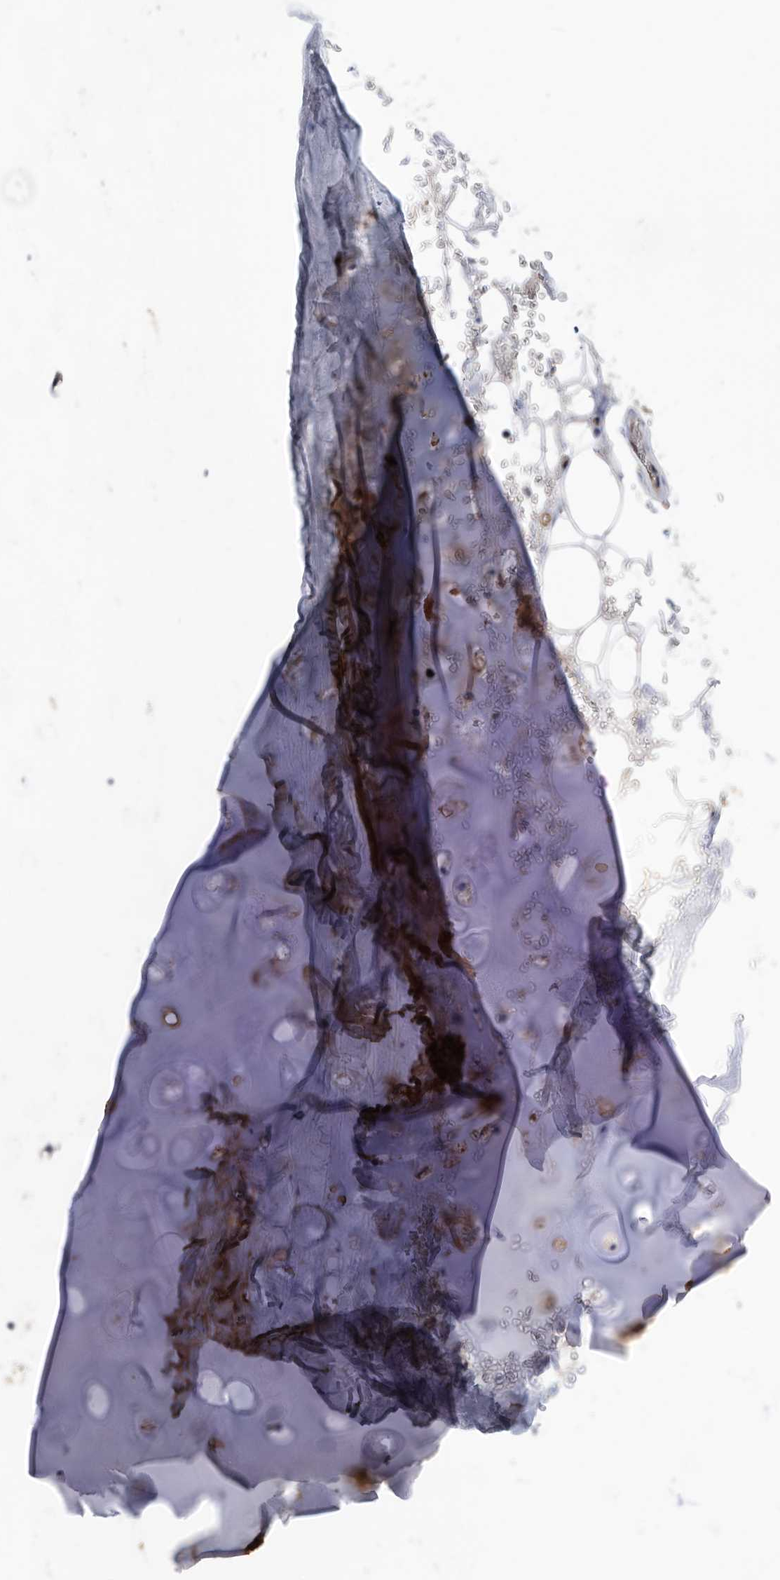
{"staining": {"intensity": "negative", "quantity": "none", "location": "none"}, "tissue": "adipose tissue", "cell_type": "Adipocytes", "image_type": "normal", "snomed": [{"axis": "morphology", "description": "Normal tissue, NOS"}, {"axis": "topography", "description": "Cartilage tissue"}], "caption": "Adipocytes show no significant staining in normal adipose tissue. (DAB (3,3'-diaminobenzidine) immunohistochemistry (IHC) with hematoxylin counter stain).", "gene": "ATAD2", "patient": {"sex": "female", "age": 63}}